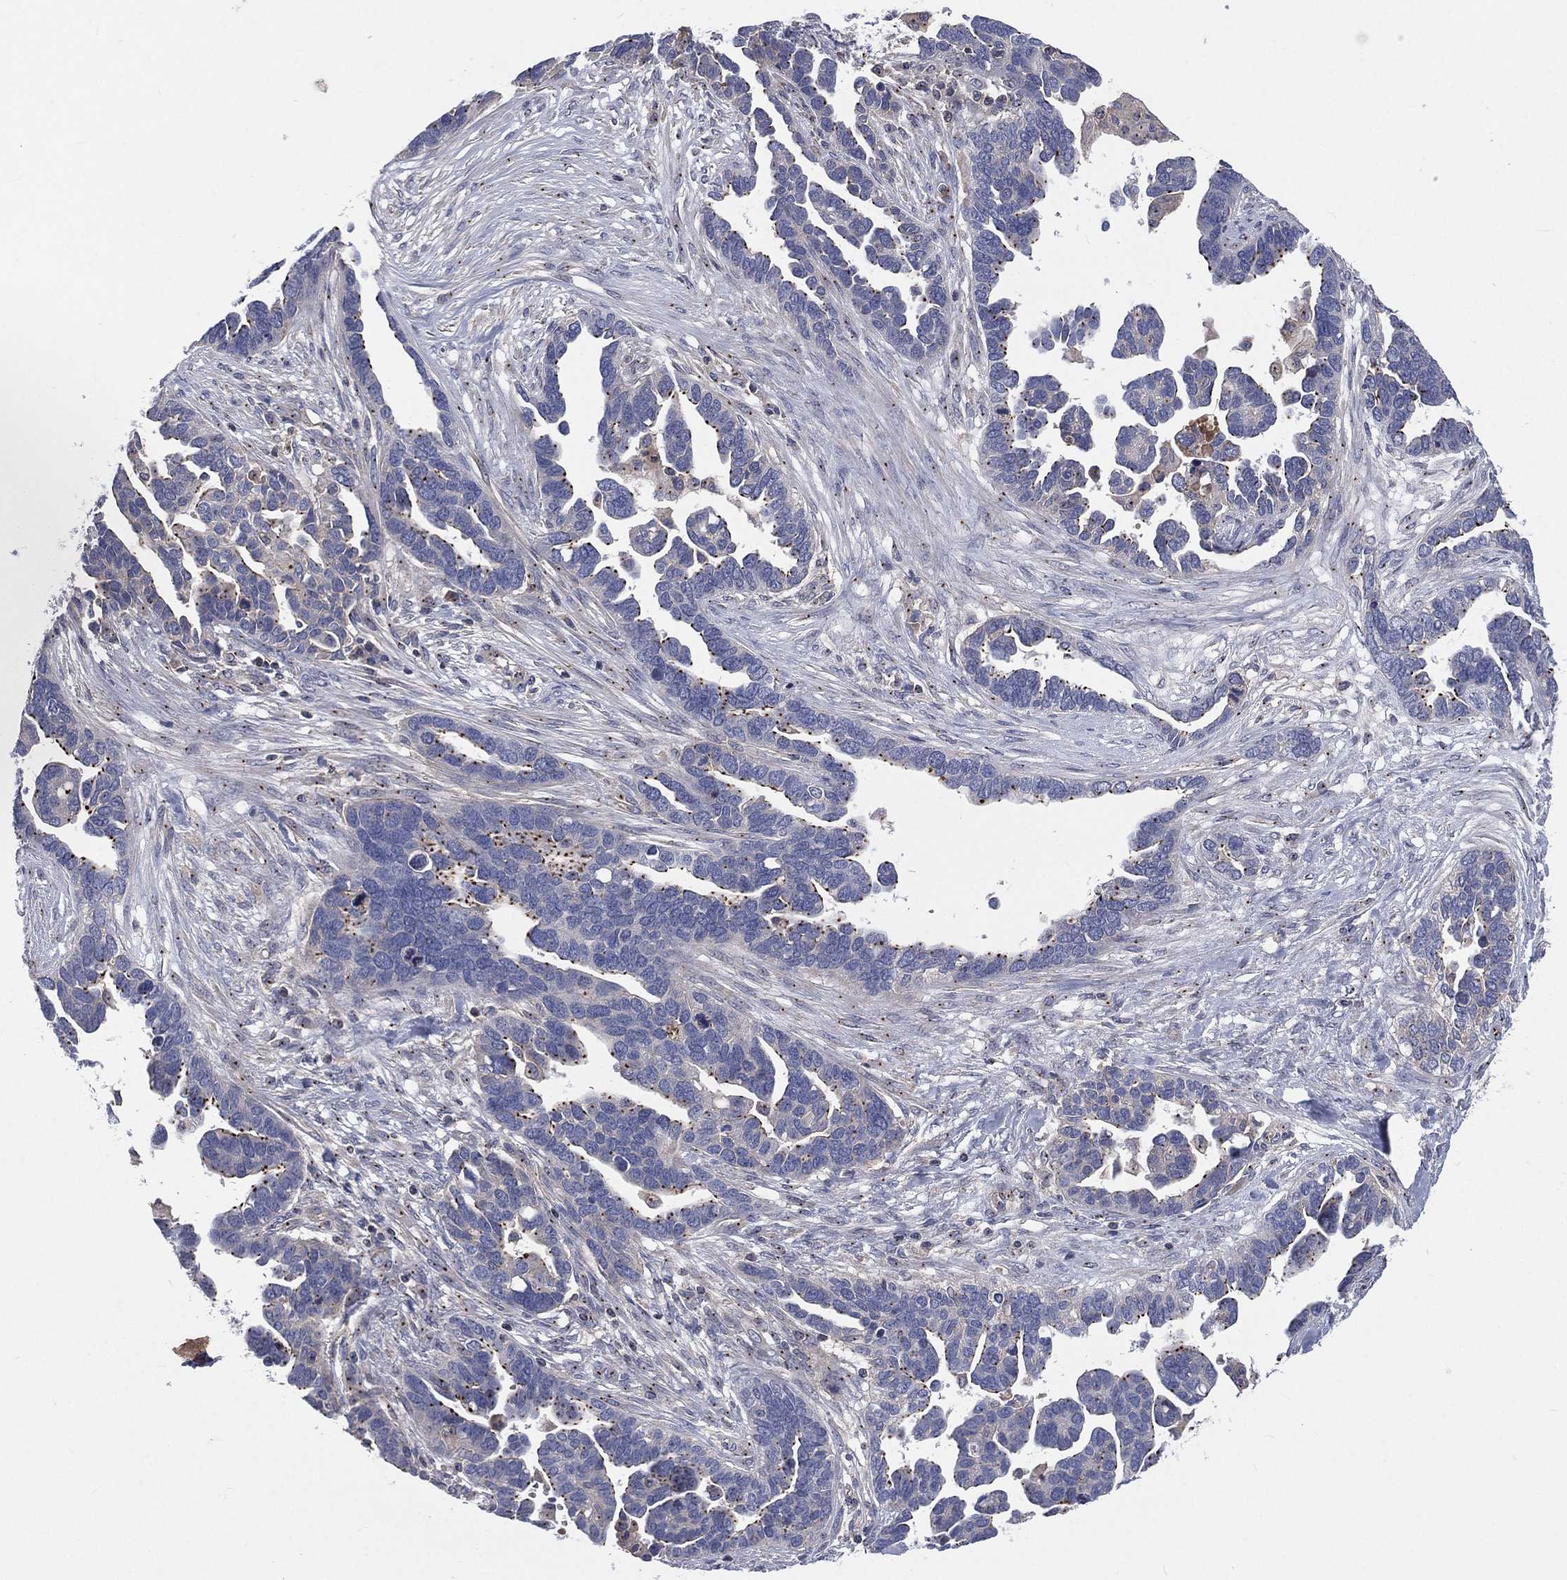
{"staining": {"intensity": "moderate", "quantity": "<25%", "location": "cytoplasmic/membranous"}, "tissue": "ovarian cancer", "cell_type": "Tumor cells", "image_type": "cancer", "snomed": [{"axis": "morphology", "description": "Cystadenocarcinoma, serous, NOS"}, {"axis": "topography", "description": "Ovary"}], "caption": "About <25% of tumor cells in serous cystadenocarcinoma (ovarian) demonstrate moderate cytoplasmic/membranous protein positivity as visualized by brown immunohistochemical staining.", "gene": "CROCC", "patient": {"sex": "female", "age": 54}}